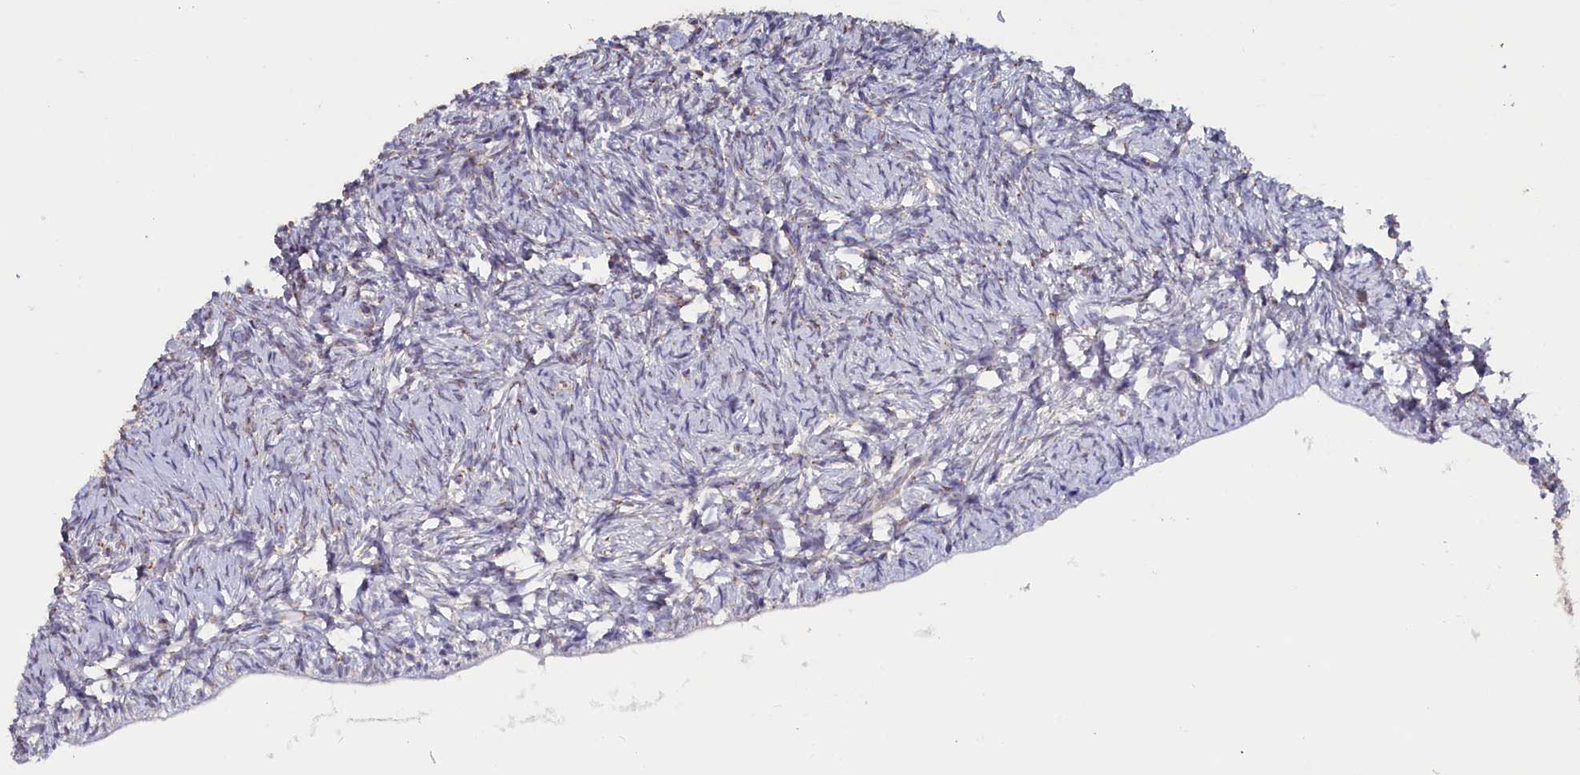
{"staining": {"intensity": "negative", "quantity": "none", "location": "none"}, "tissue": "ovary", "cell_type": "Ovarian stroma cells", "image_type": "normal", "snomed": [{"axis": "morphology", "description": "Normal tissue, NOS"}, {"axis": "topography", "description": "Ovary"}], "caption": "Ovarian stroma cells show no significant staining in normal ovary. (Immunohistochemistry, brightfield microscopy, high magnification).", "gene": "TANGO6", "patient": {"sex": "female", "age": 51}}